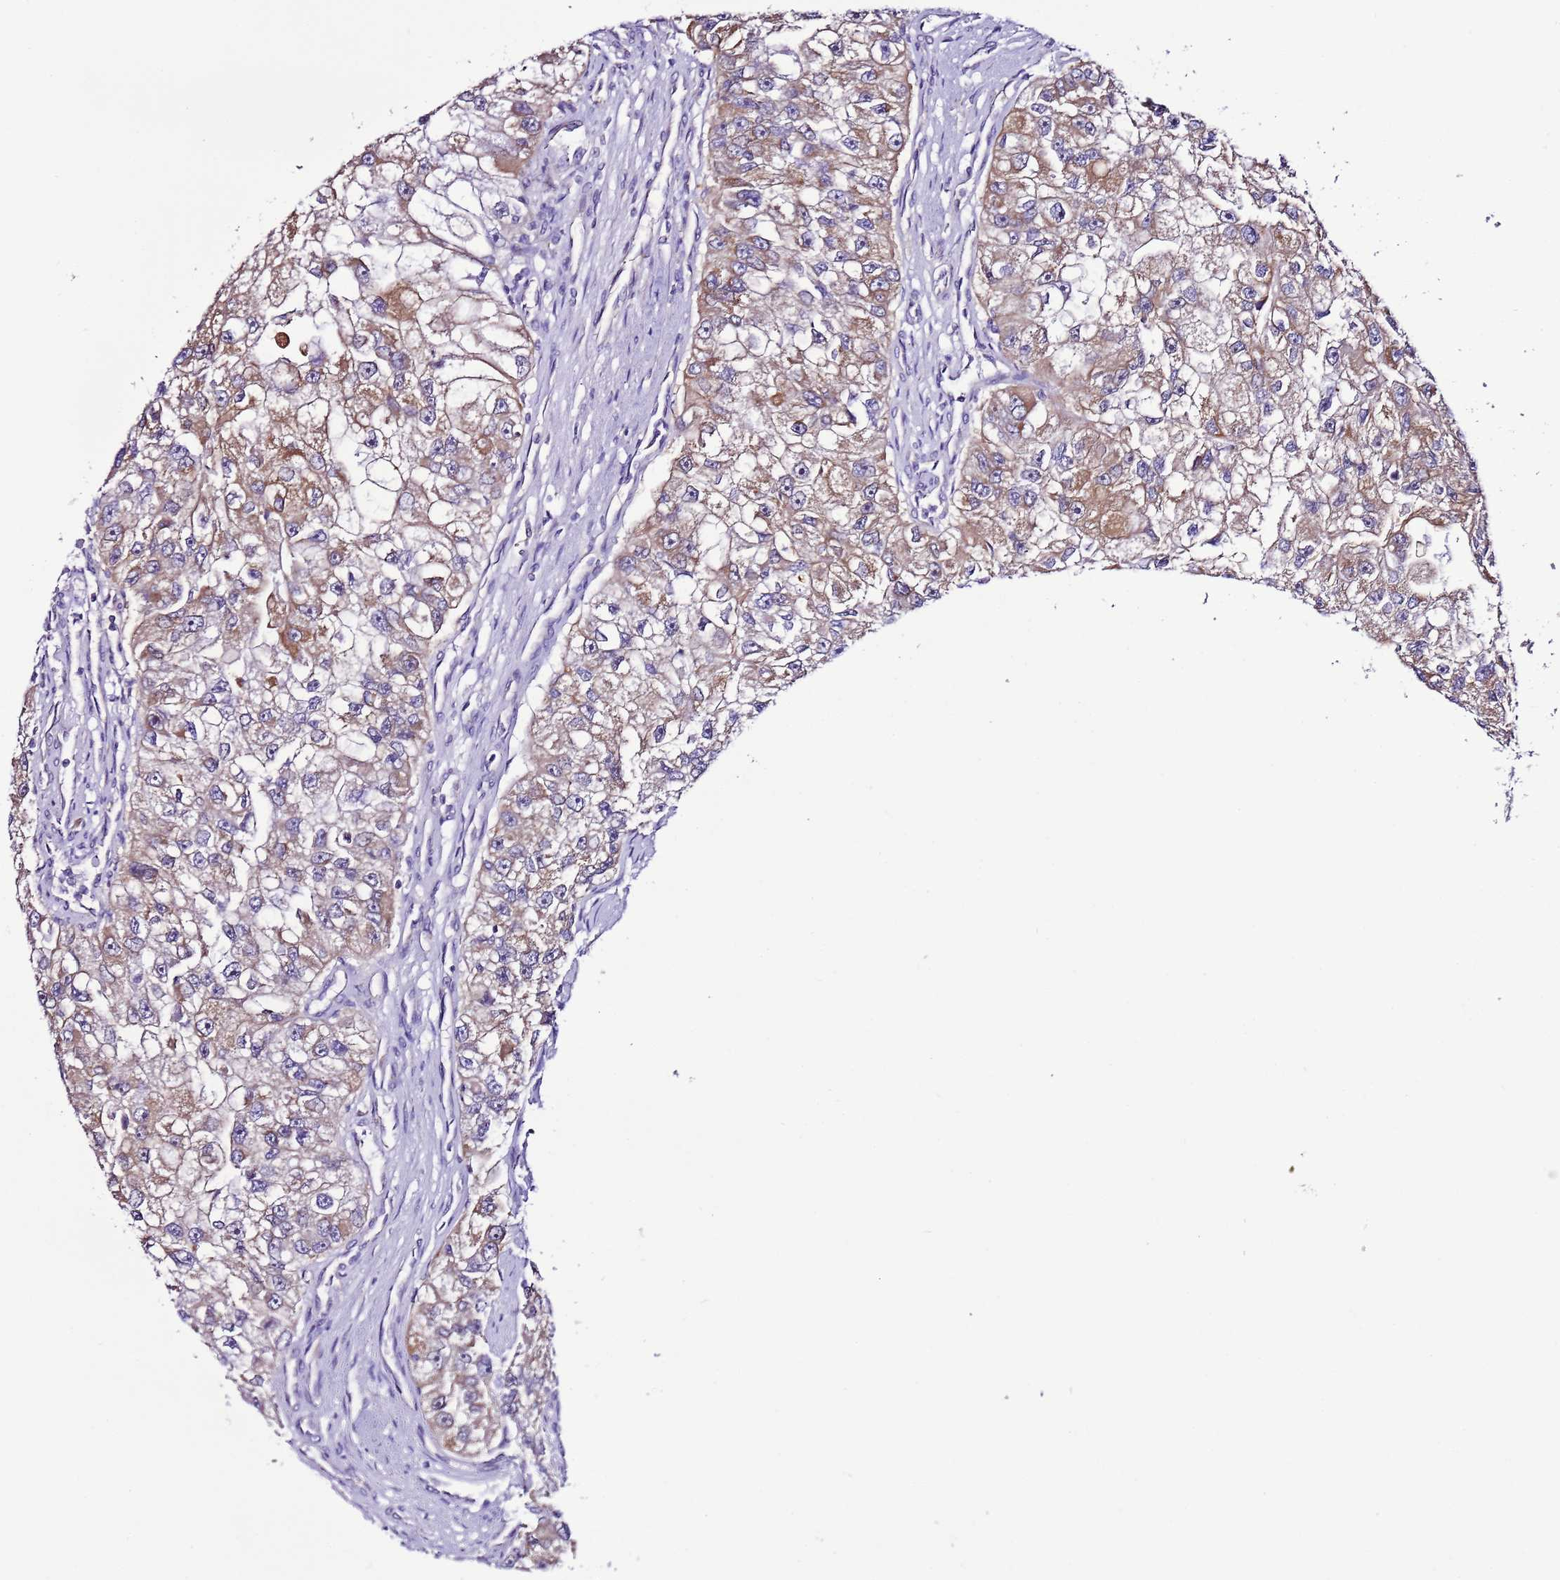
{"staining": {"intensity": "moderate", "quantity": ">75%", "location": "cytoplasmic/membranous"}, "tissue": "renal cancer", "cell_type": "Tumor cells", "image_type": "cancer", "snomed": [{"axis": "morphology", "description": "Adenocarcinoma, NOS"}, {"axis": "topography", "description": "Kidney"}], "caption": "Immunohistochemical staining of human adenocarcinoma (renal) shows moderate cytoplasmic/membranous protein expression in about >75% of tumor cells.", "gene": "UEVLD", "patient": {"sex": "male", "age": 63}}